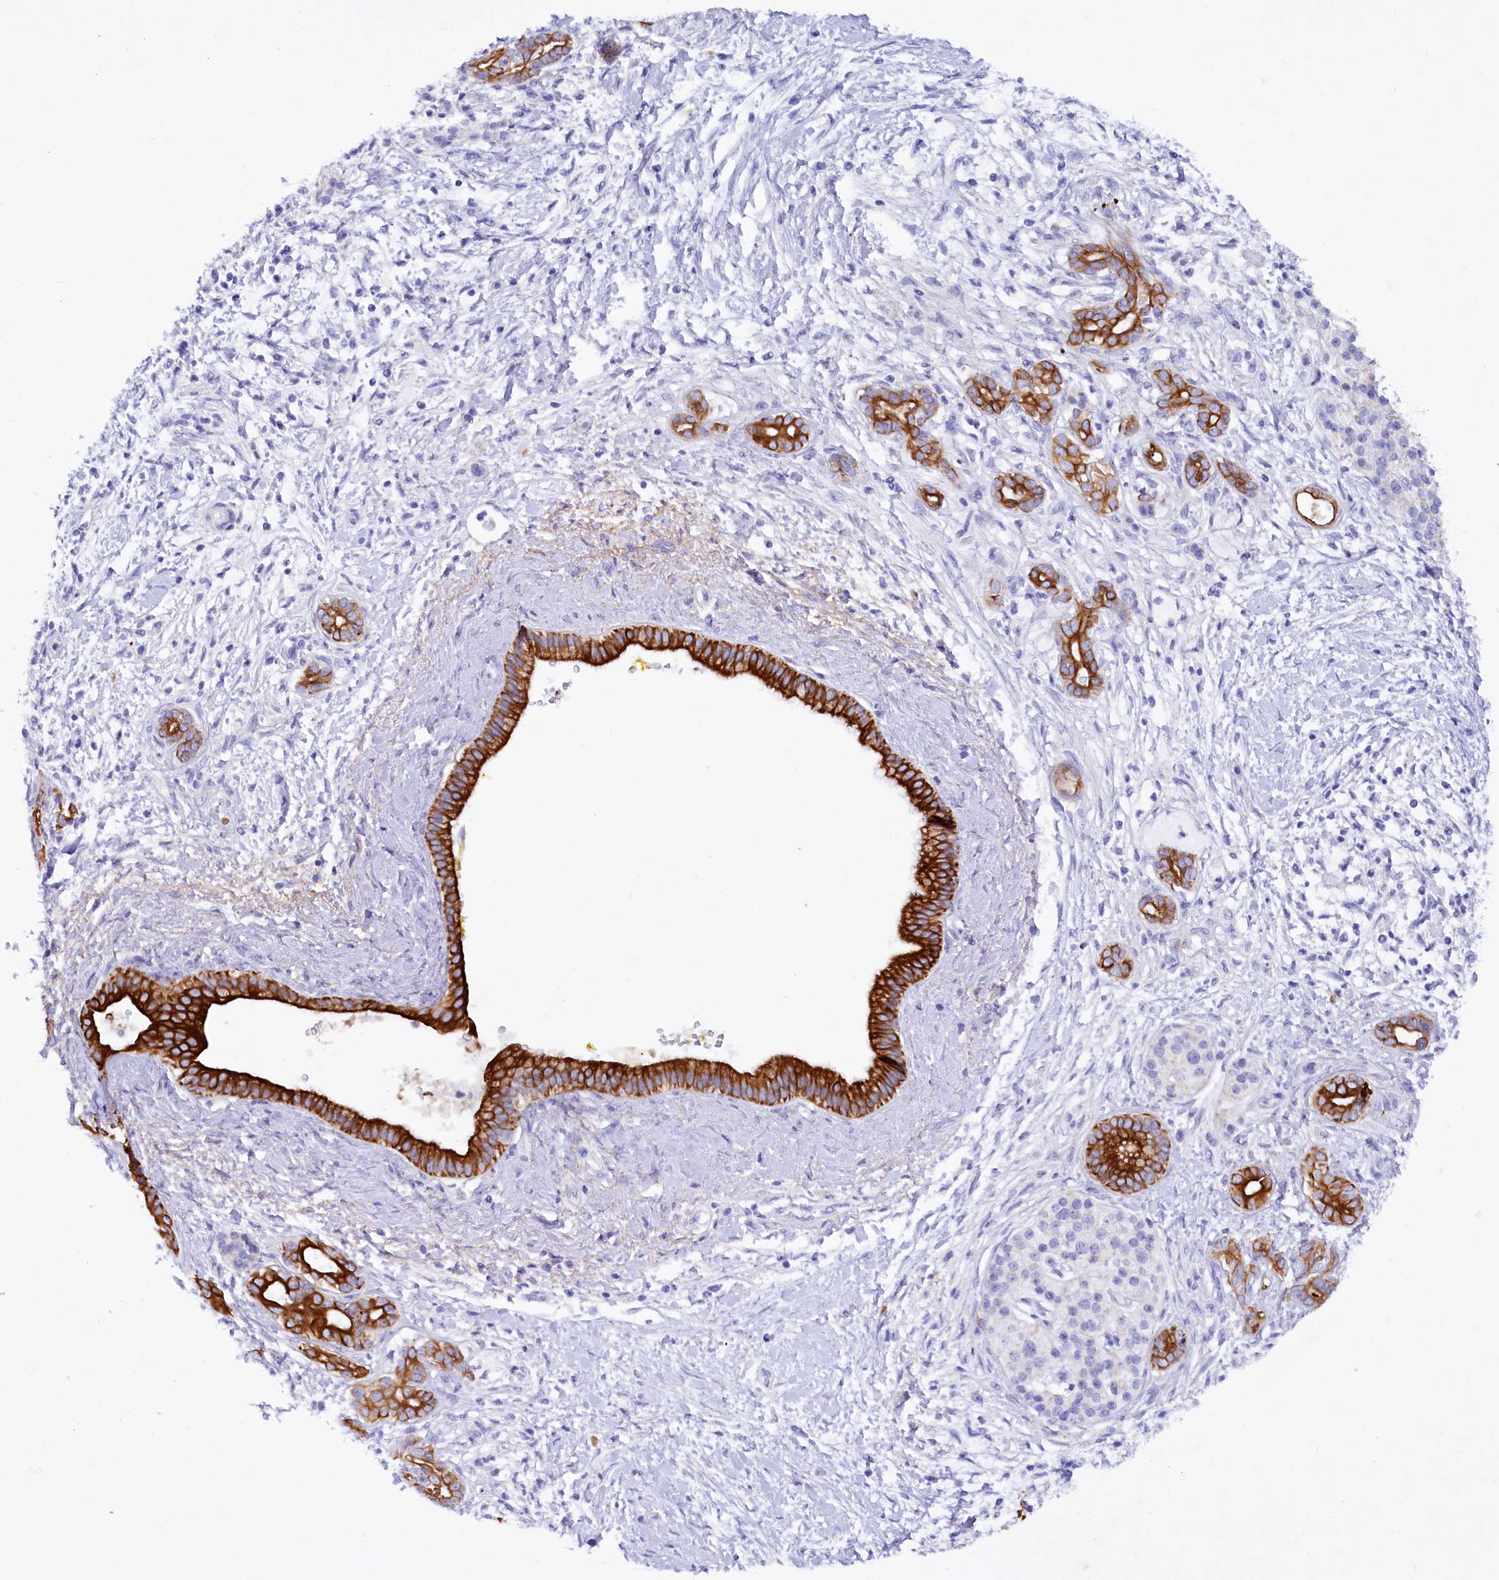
{"staining": {"intensity": "strong", "quantity": ">75%", "location": "cytoplasmic/membranous"}, "tissue": "pancreatic cancer", "cell_type": "Tumor cells", "image_type": "cancer", "snomed": [{"axis": "morphology", "description": "Adenocarcinoma, NOS"}, {"axis": "topography", "description": "Pancreas"}], "caption": "Human pancreatic adenocarcinoma stained with a protein marker exhibits strong staining in tumor cells.", "gene": "FAAP20", "patient": {"sex": "male", "age": 58}}